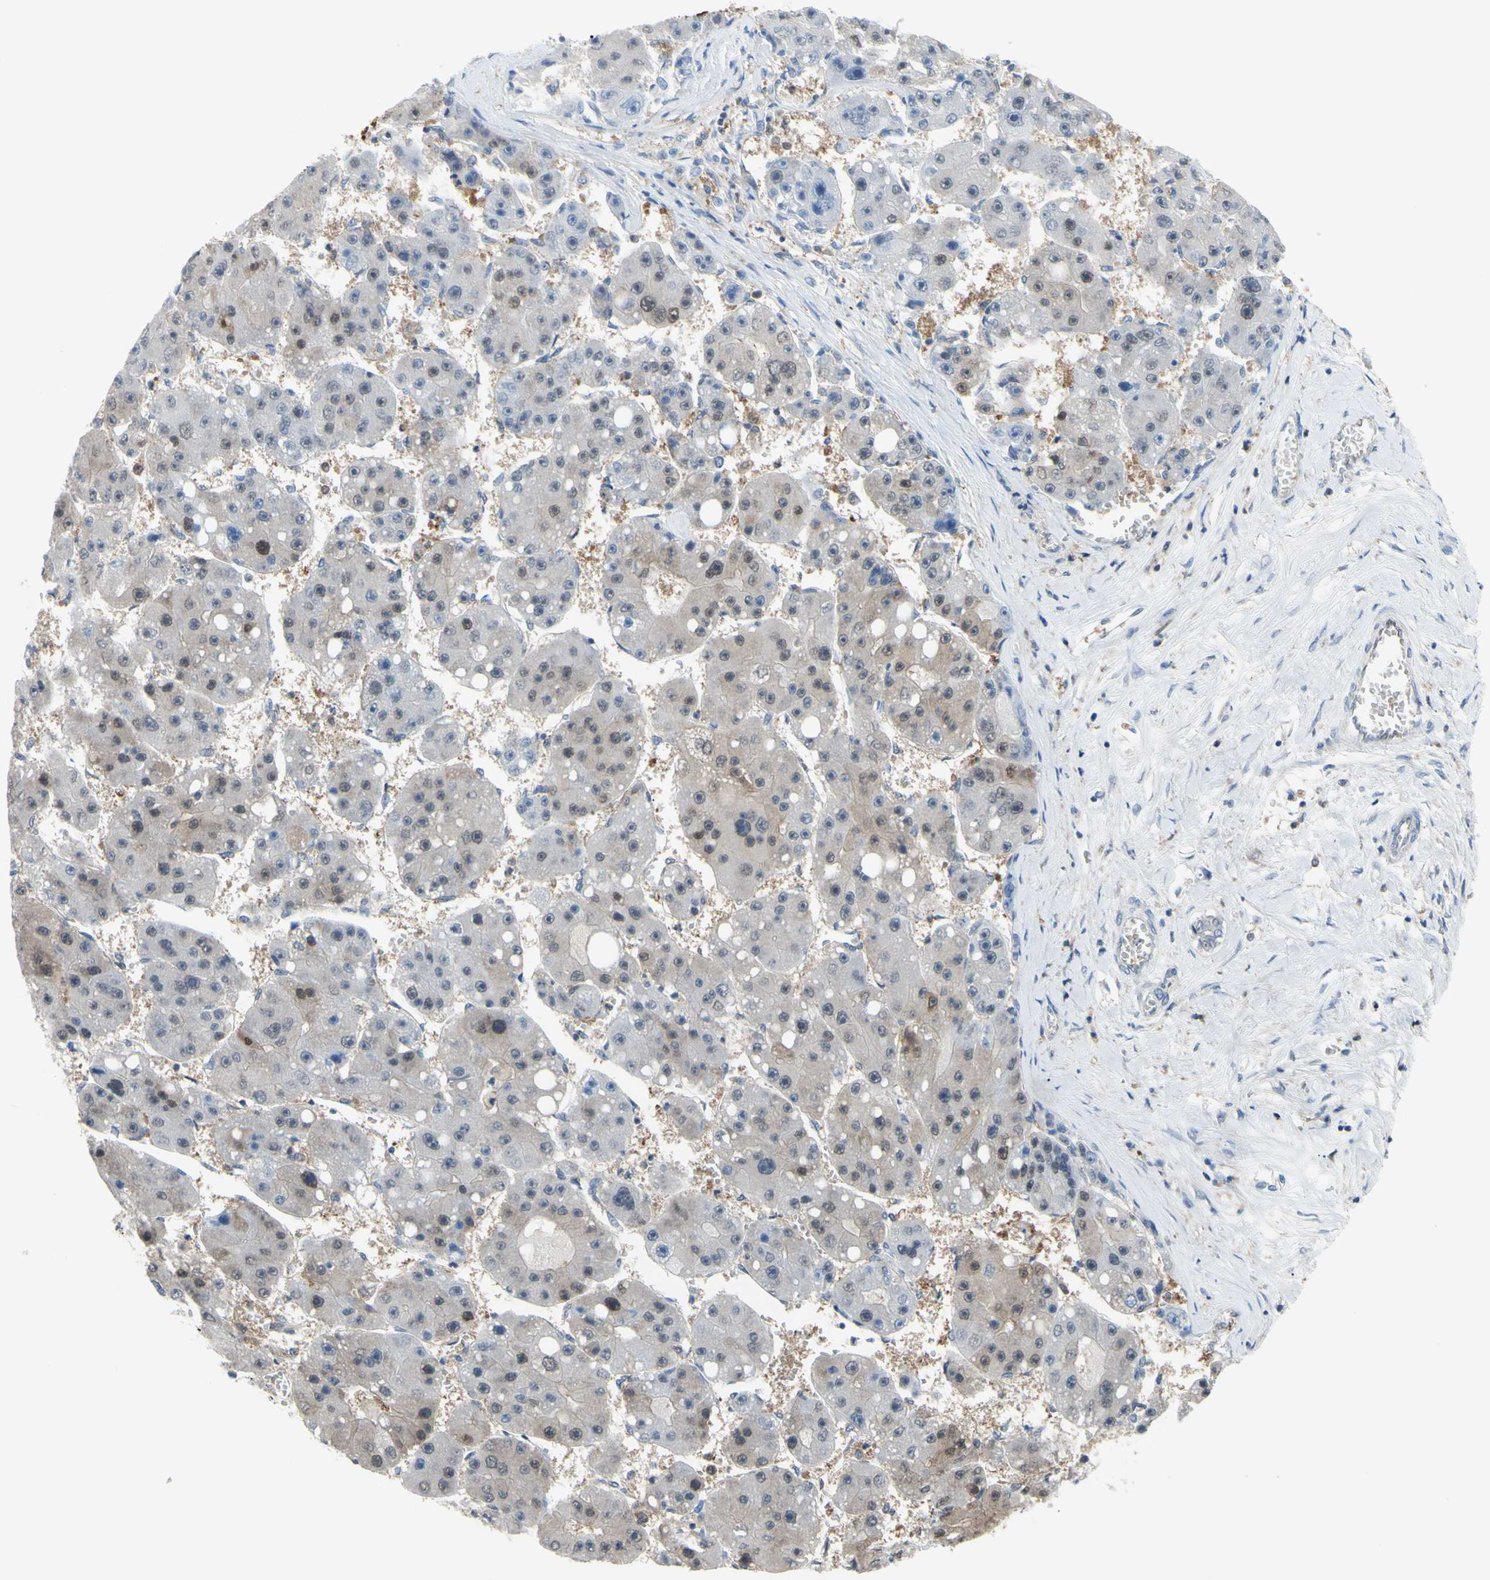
{"staining": {"intensity": "weak", "quantity": "25%-75%", "location": "cytoplasmic/membranous,nuclear"}, "tissue": "liver cancer", "cell_type": "Tumor cells", "image_type": "cancer", "snomed": [{"axis": "morphology", "description": "Carcinoma, Hepatocellular, NOS"}, {"axis": "topography", "description": "Liver"}], "caption": "Tumor cells exhibit low levels of weak cytoplasmic/membranous and nuclear staining in approximately 25%-75% of cells in liver hepatocellular carcinoma.", "gene": "UPK3B", "patient": {"sex": "female", "age": 61}}